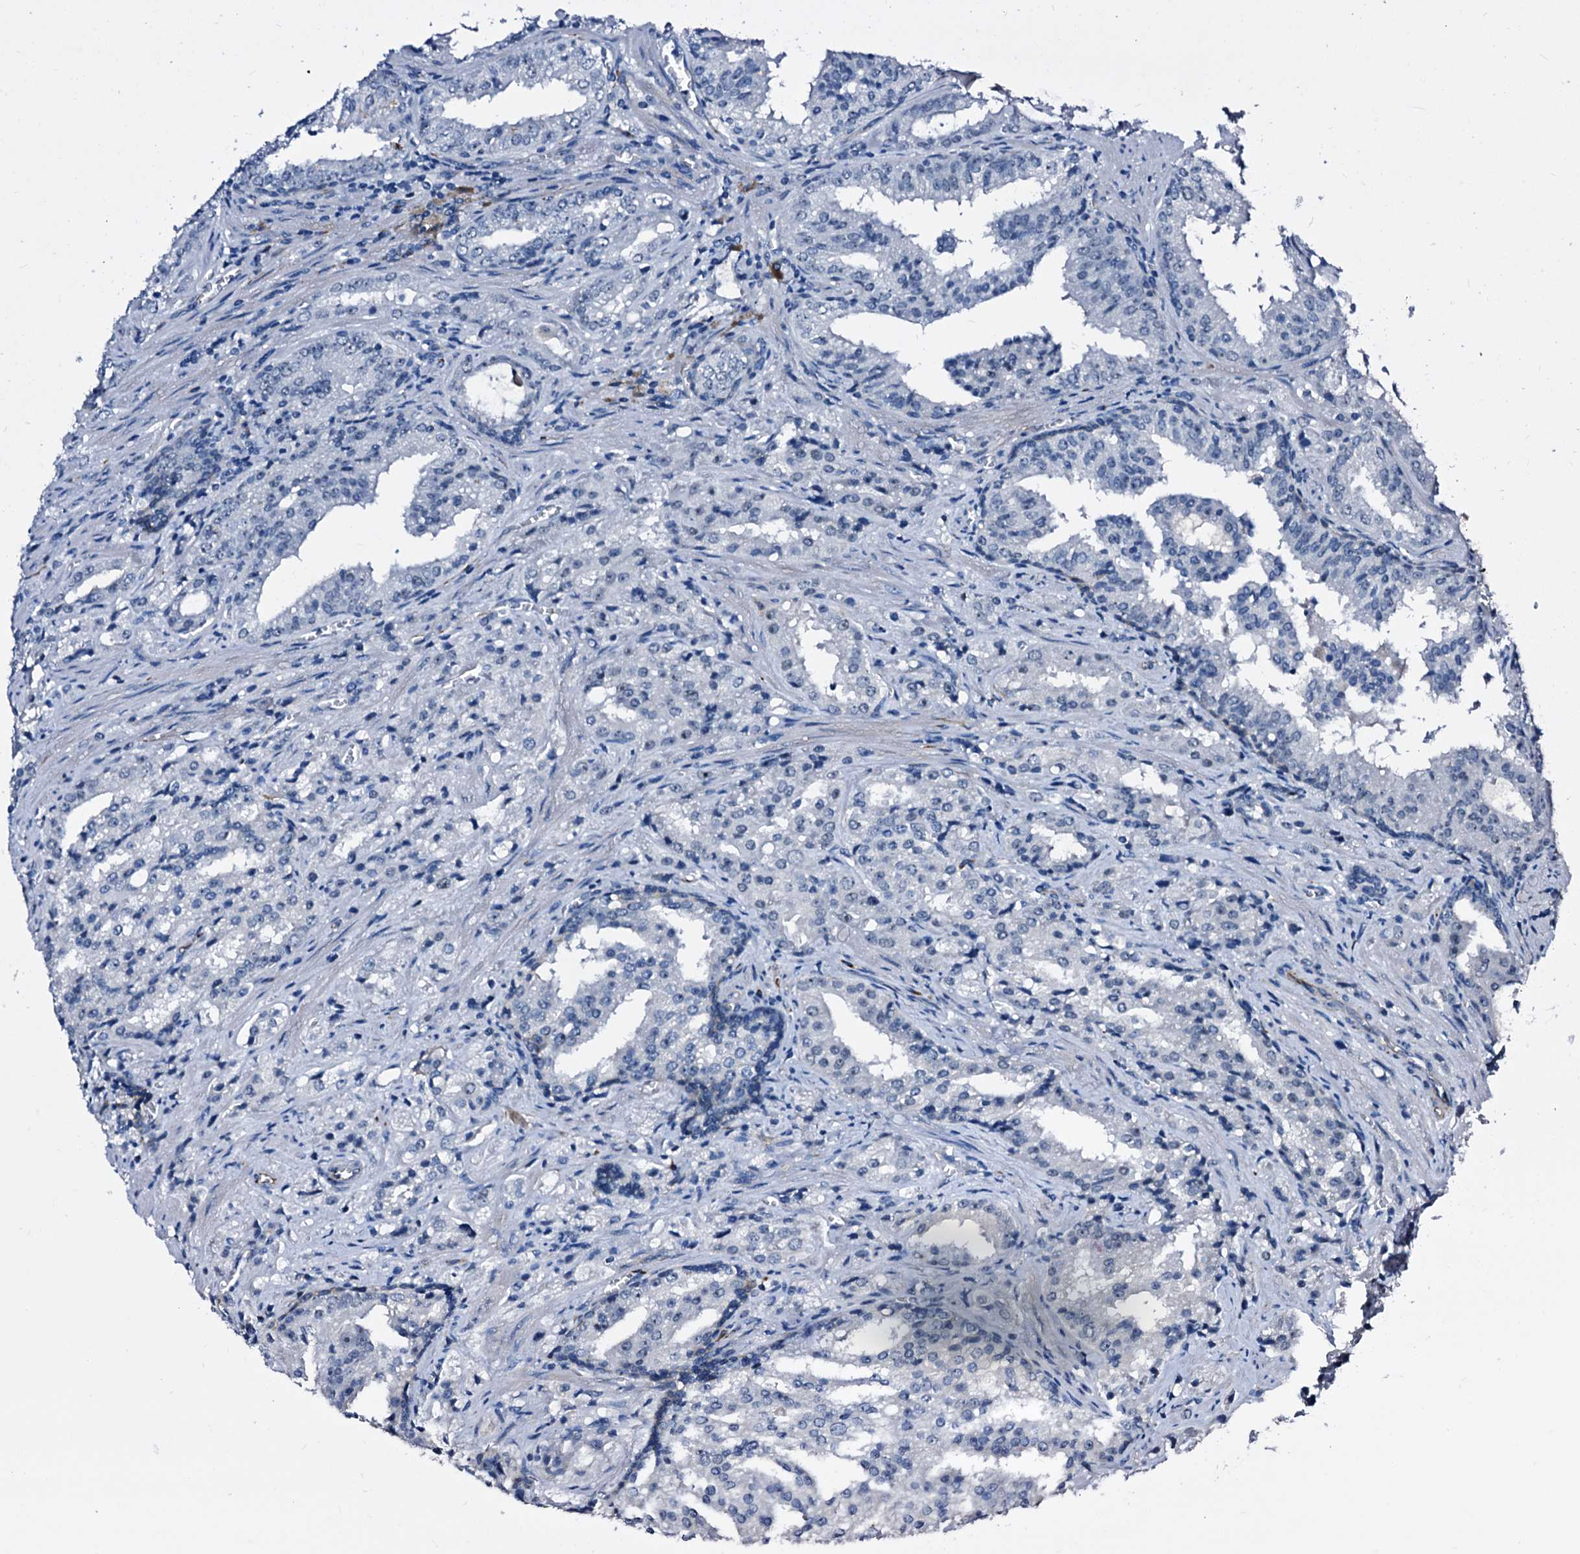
{"staining": {"intensity": "negative", "quantity": "none", "location": "none"}, "tissue": "prostate cancer", "cell_type": "Tumor cells", "image_type": "cancer", "snomed": [{"axis": "morphology", "description": "Adenocarcinoma, High grade"}, {"axis": "topography", "description": "Prostate"}], "caption": "The micrograph displays no significant positivity in tumor cells of prostate cancer (high-grade adenocarcinoma).", "gene": "EMG1", "patient": {"sex": "male", "age": 68}}